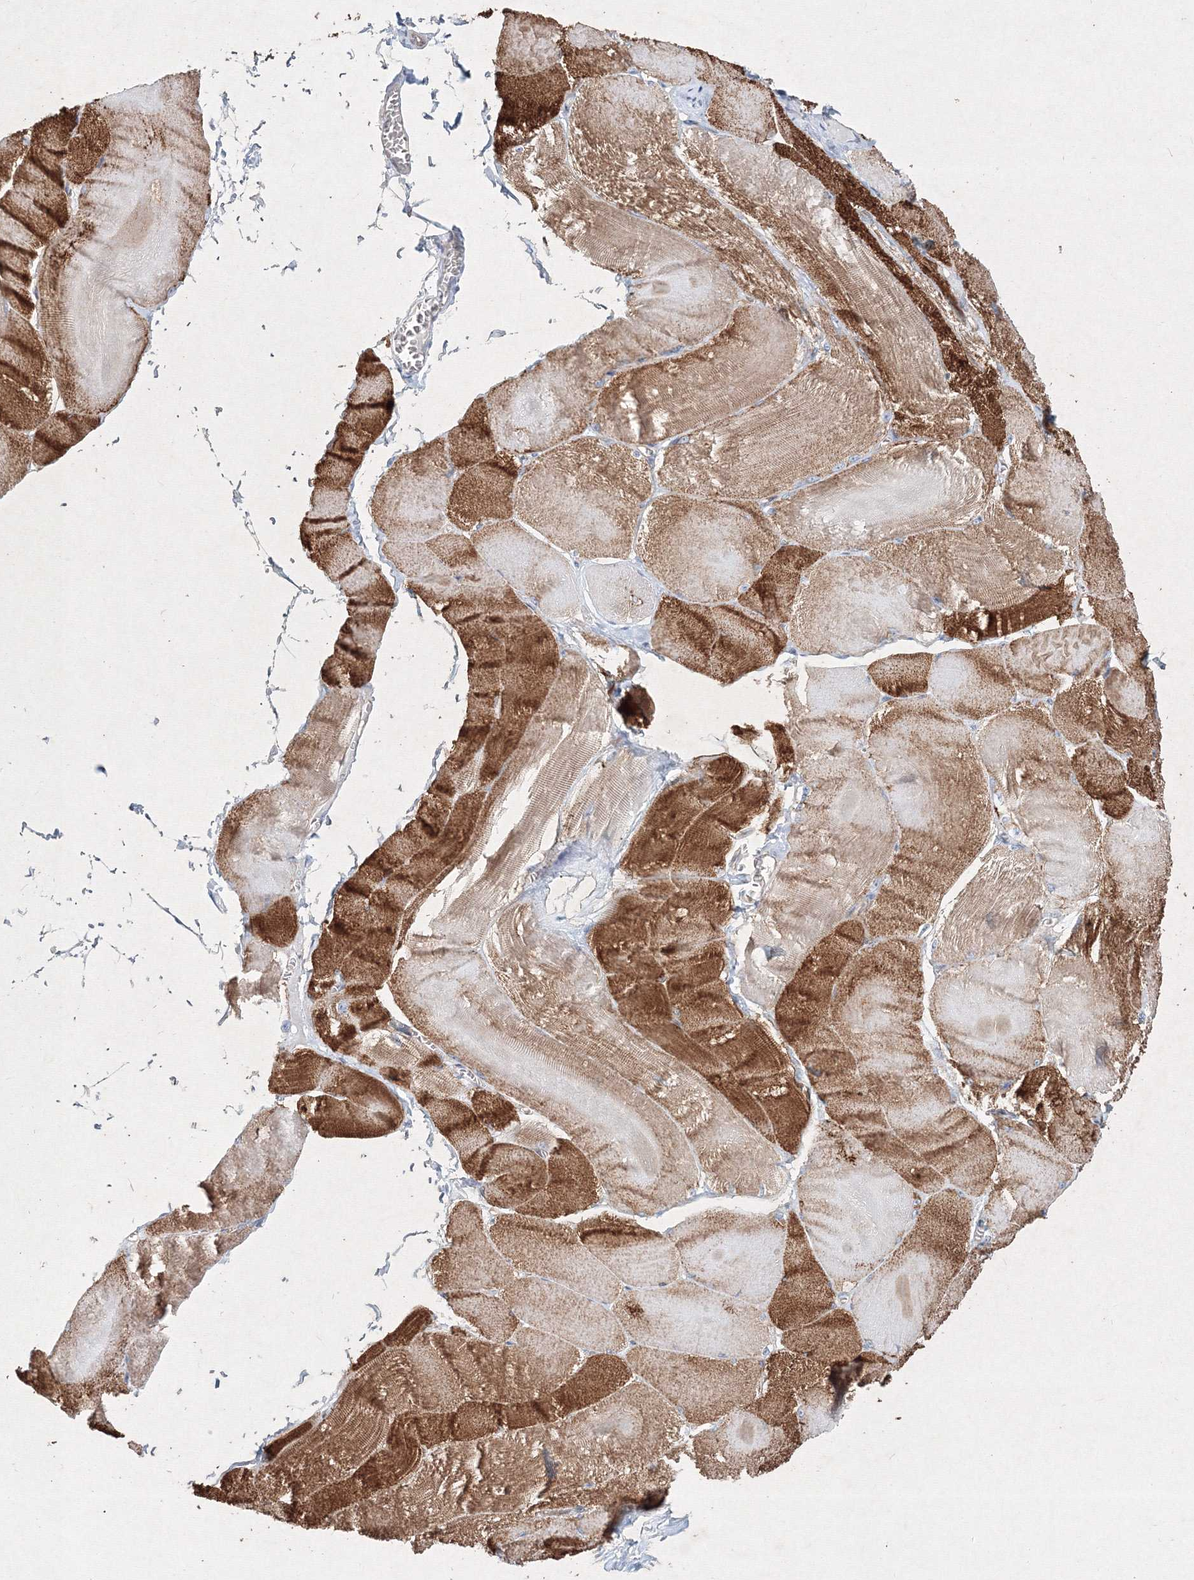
{"staining": {"intensity": "strong", "quantity": "25%-75%", "location": "cytoplasmic/membranous"}, "tissue": "skeletal muscle", "cell_type": "Myocytes", "image_type": "normal", "snomed": [{"axis": "morphology", "description": "Normal tissue, NOS"}, {"axis": "morphology", "description": "Basal cell carcinoma"}, {"axis": "topography", "description": "Skeletal muscle"}], "caption": "Protein expression analysis of benign skeletal muscle demonstrates strong cytoplasmic/membranous positivity in about 25%-75% of myocytes. (Brightfield microscopy of DAB IHC at high magnification).", "gene": "CXXC4", "patient": {"sex": "female", "age": 64}}